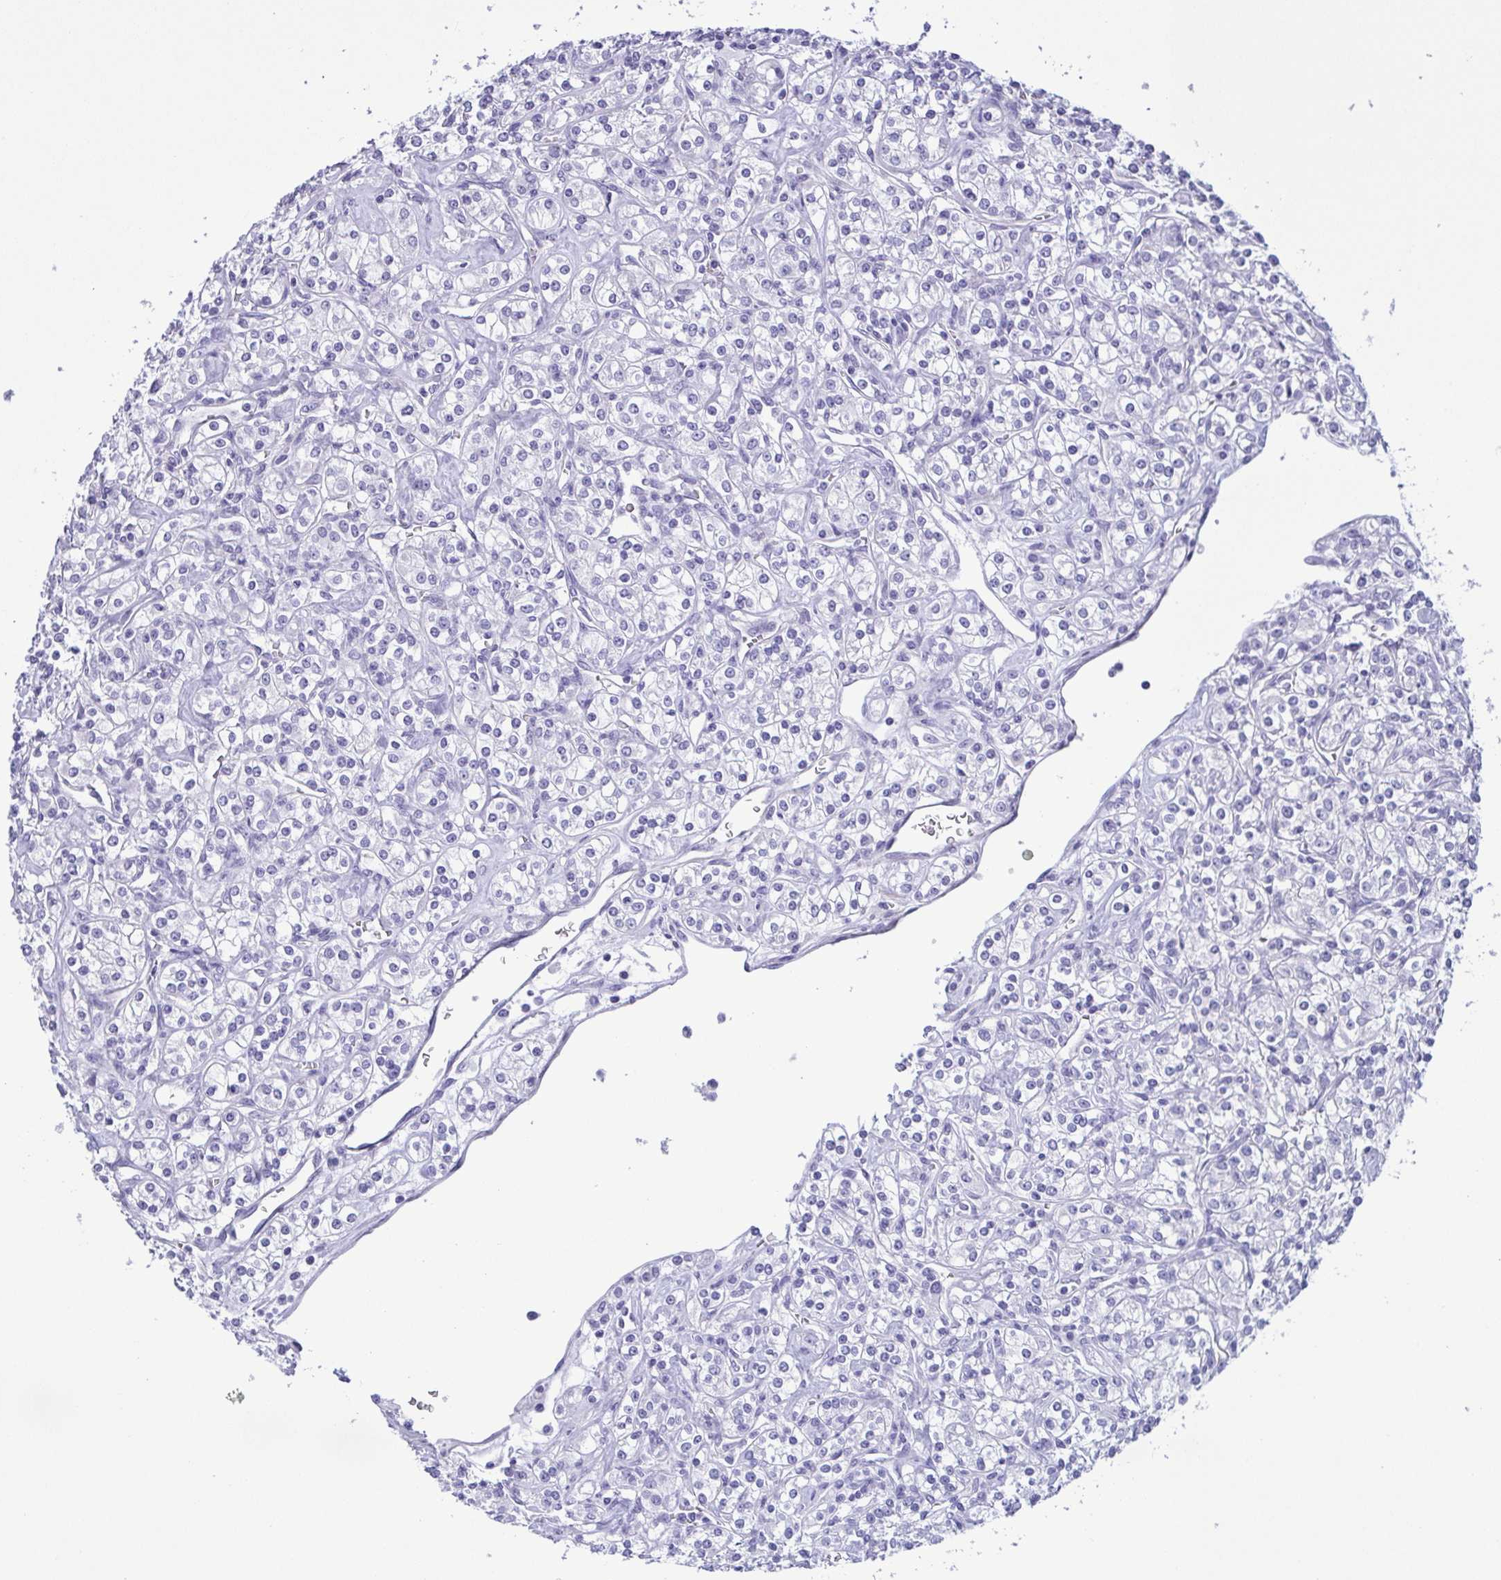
{"staining": {"intensity": "negative", "quantity": "none", "location": "none"}, "tissue": "renal cancer", "cell_type": "Tumor cells", "image_type": "cancer", "snomed": [{"axis": "morphology", "description": "Adenocarcinoma, NOS"}, {"axis": "topography", "description": "Kidney"}], "caption": "The histopathology image shows no staining of tumor cells in adenocarcinoma (renal).", "gene": "MYL7", "patient": {"sex": "male", "age": 77}}